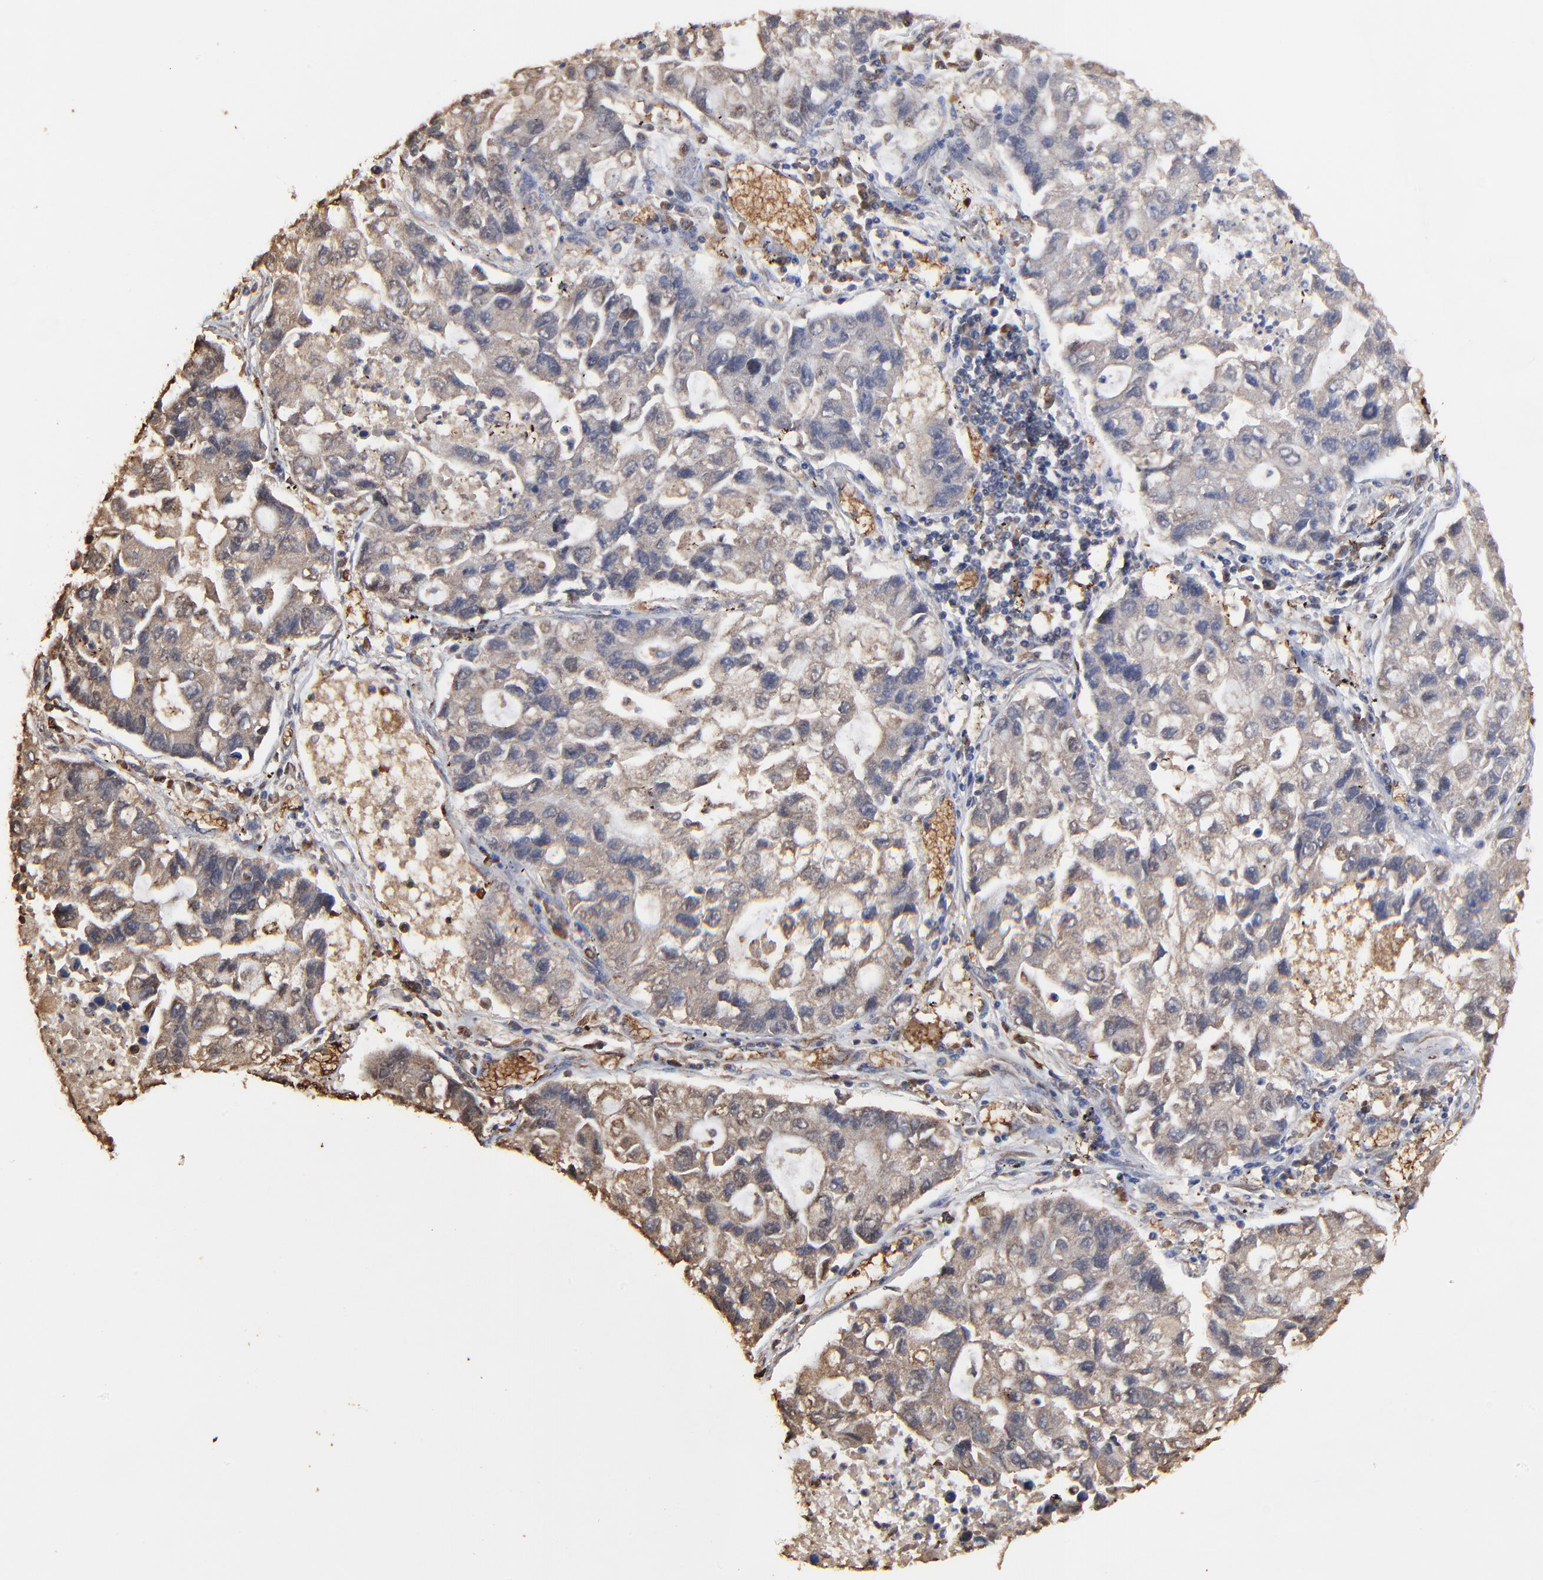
{"staining": {"intensity": "weak", "quantity": ">75%", "location": "cytoplasmic/membranous"}, "tissue": "lung cancer", "cell_type": "Tumor cells", "image_type": "cancer", "snomed": [{"axis": "morphology", "description": "Adenocarcinoma, NOS"}, {"axis": "topography", "description": "Lung"}], "caption": "This is a micrograph of immunohistochemistry (IHC) staining of lung cancer, which shows weak expression in the cytoplasmic/membranous of tumor cells.", "gene": "PAG1", "patient": {"sex": "female", "age": 51}}